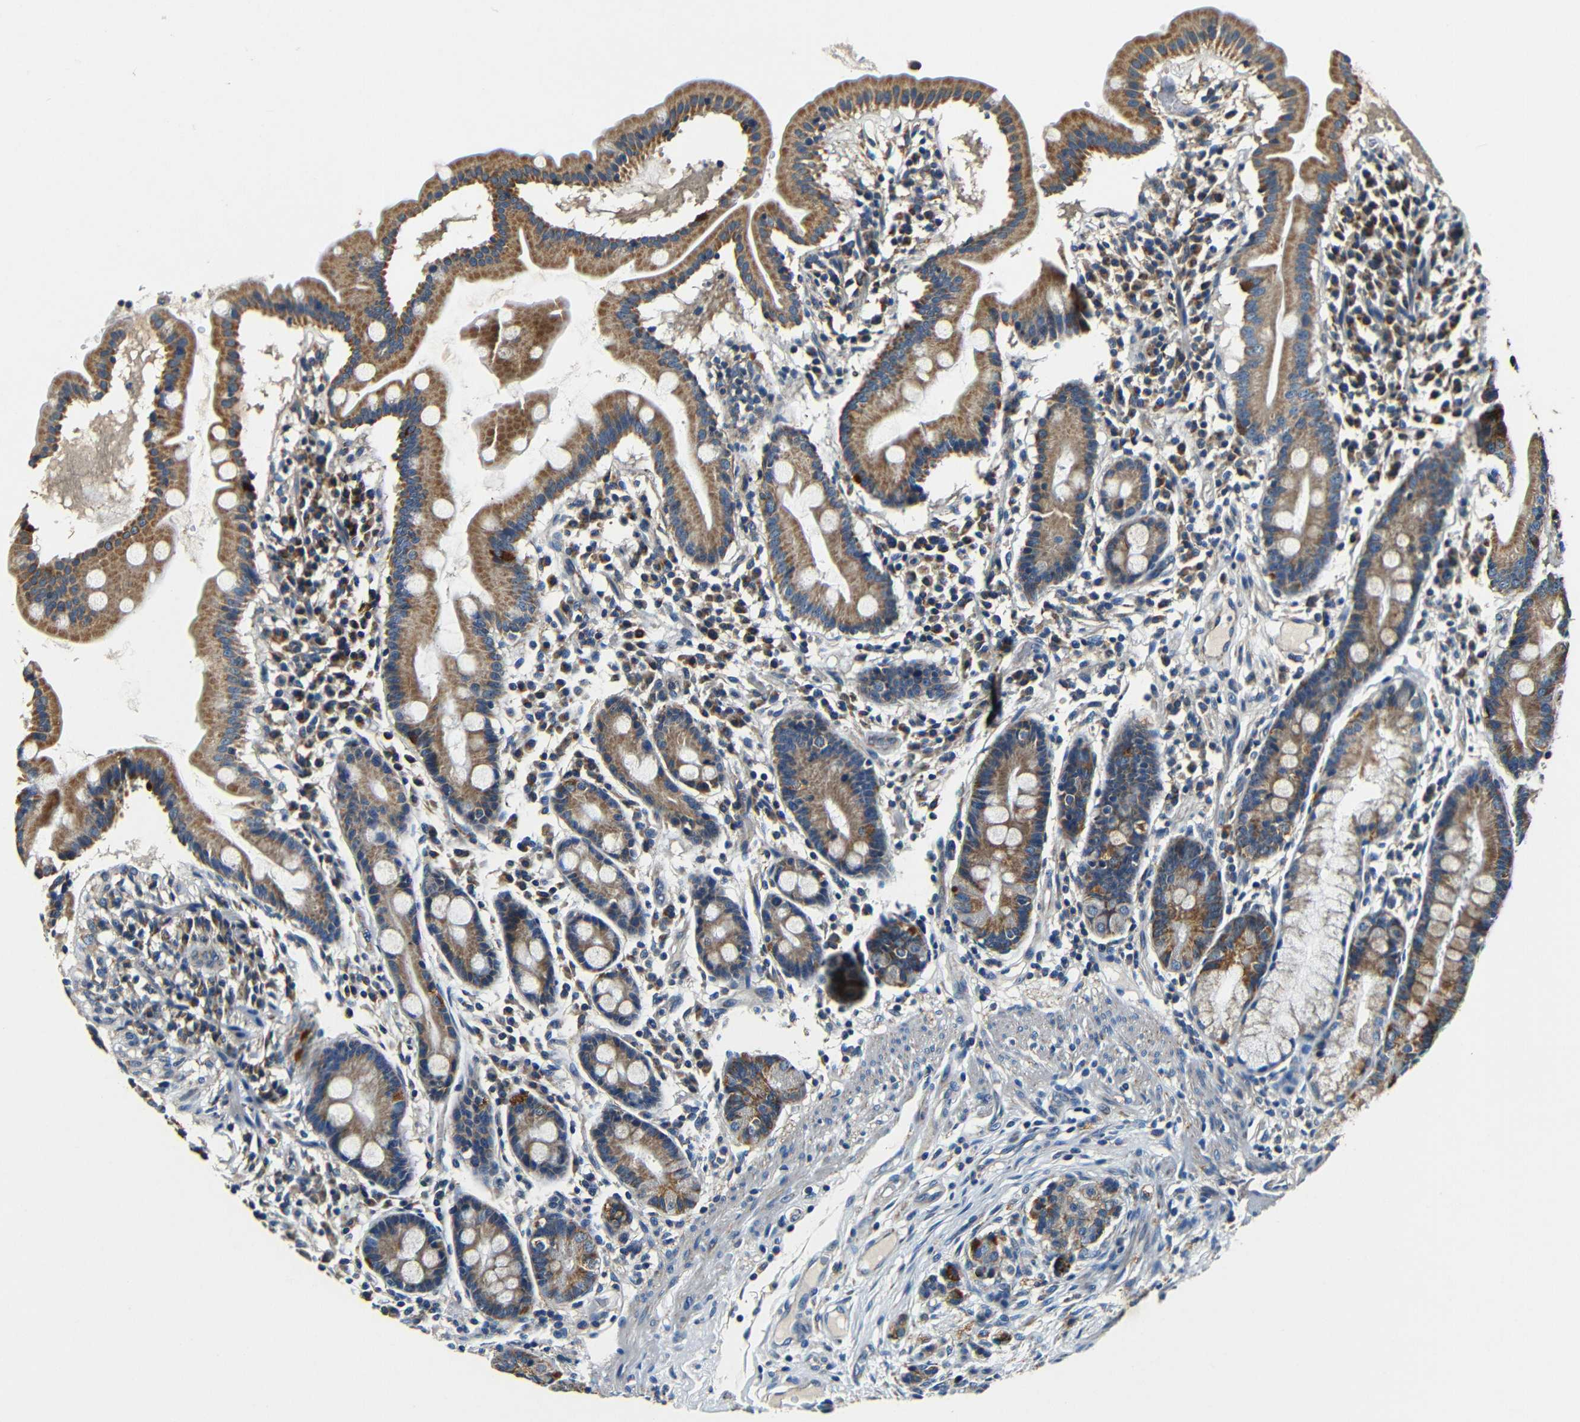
{"staining": {"intensity": "moderate", "quantity": ">75%", "location": "cytoplasmic/membranous"}, "tissue": "duodenum", "cell_type": "Glandular cells", "image_type": "normal", "snomed": [{"axis": "morphology", "description": "Normal tissue, NOS"}, {"axis": "topography", "description": "Duodenum"}], "caption": "An image of human duodenum stained for a protein reveals moderate cytoplasmic/membranous brown staining in glandular cells.", "gene": "MTX1", "patient": {"sex": "male", "age": 50}}